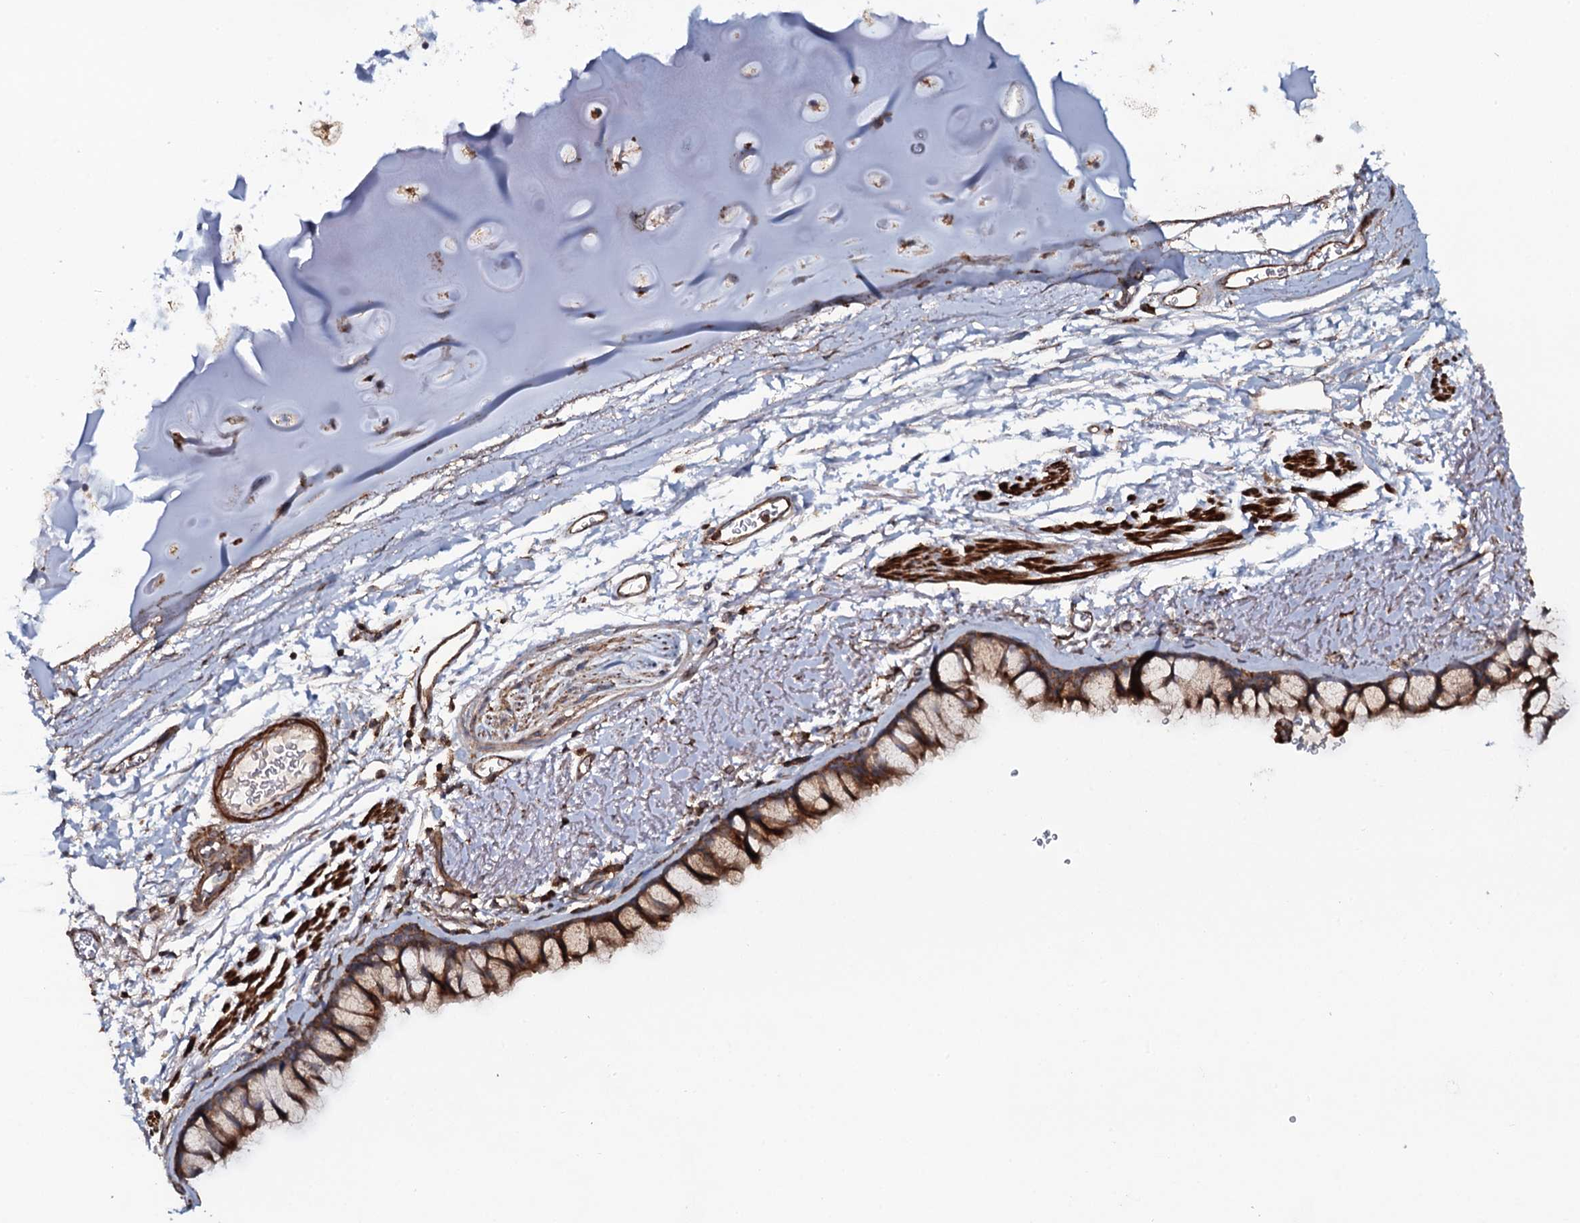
{"staining": {"intensity": "strong", "quantity": ">75%", "location": "cytoplasmic/membranous"}, "tissue": "bronchus", "cell_type": "Respiratory epithelial cells", "image_type": "normal", "snomed": [{"axis": "morphology", "description": "Normal tissue, NOS"}, {"axis": "topography", "description": "Bronchus"}], "caption": "An image showing strong cytoplasmic/membranous positivity in approximately >75% of respiratory epithelial cells in unremarkable bronchus, as visualized by brown immunohistochemical staining.", "gene": "VWA8", "patient": {"sex": "male", "age": 65}}